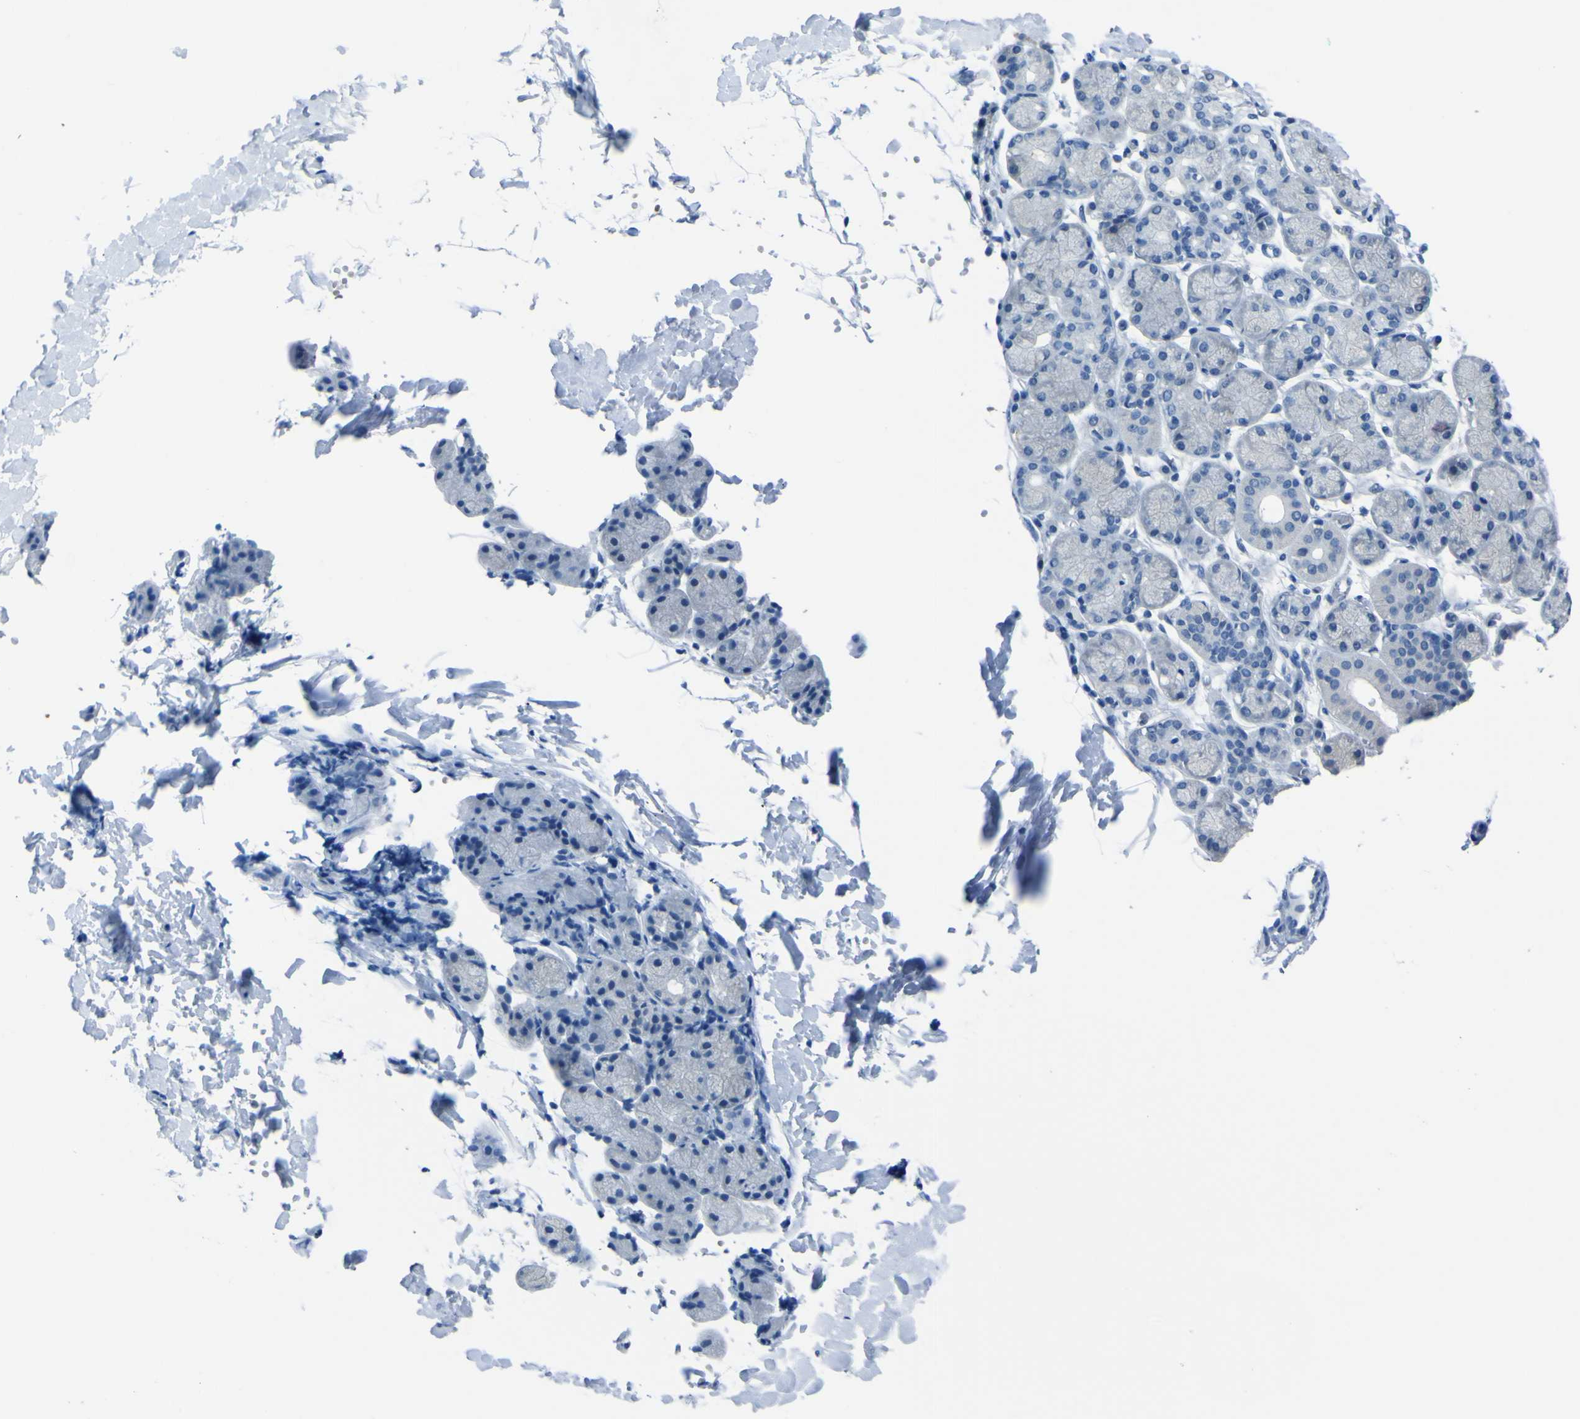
{"staining": {"intensity": "negative", "quantity": "none", "location": "none"}, "tissue": "salivary gland", "cell_type": "Glandular cells", "image_type": "normal", "snomed": [{"axis": "morphology", "description": "Normal tissue, NOS"}, {"axis": "topography", "description": "Salivary gland"}], "caption": "An immunohistochemistry micrograph of unremarkable salivary gland is shown. There is no staining in glandular cells of salivary gland.", "gene": "PHKG1", "patient": {"sex": "female", "age": 24}}